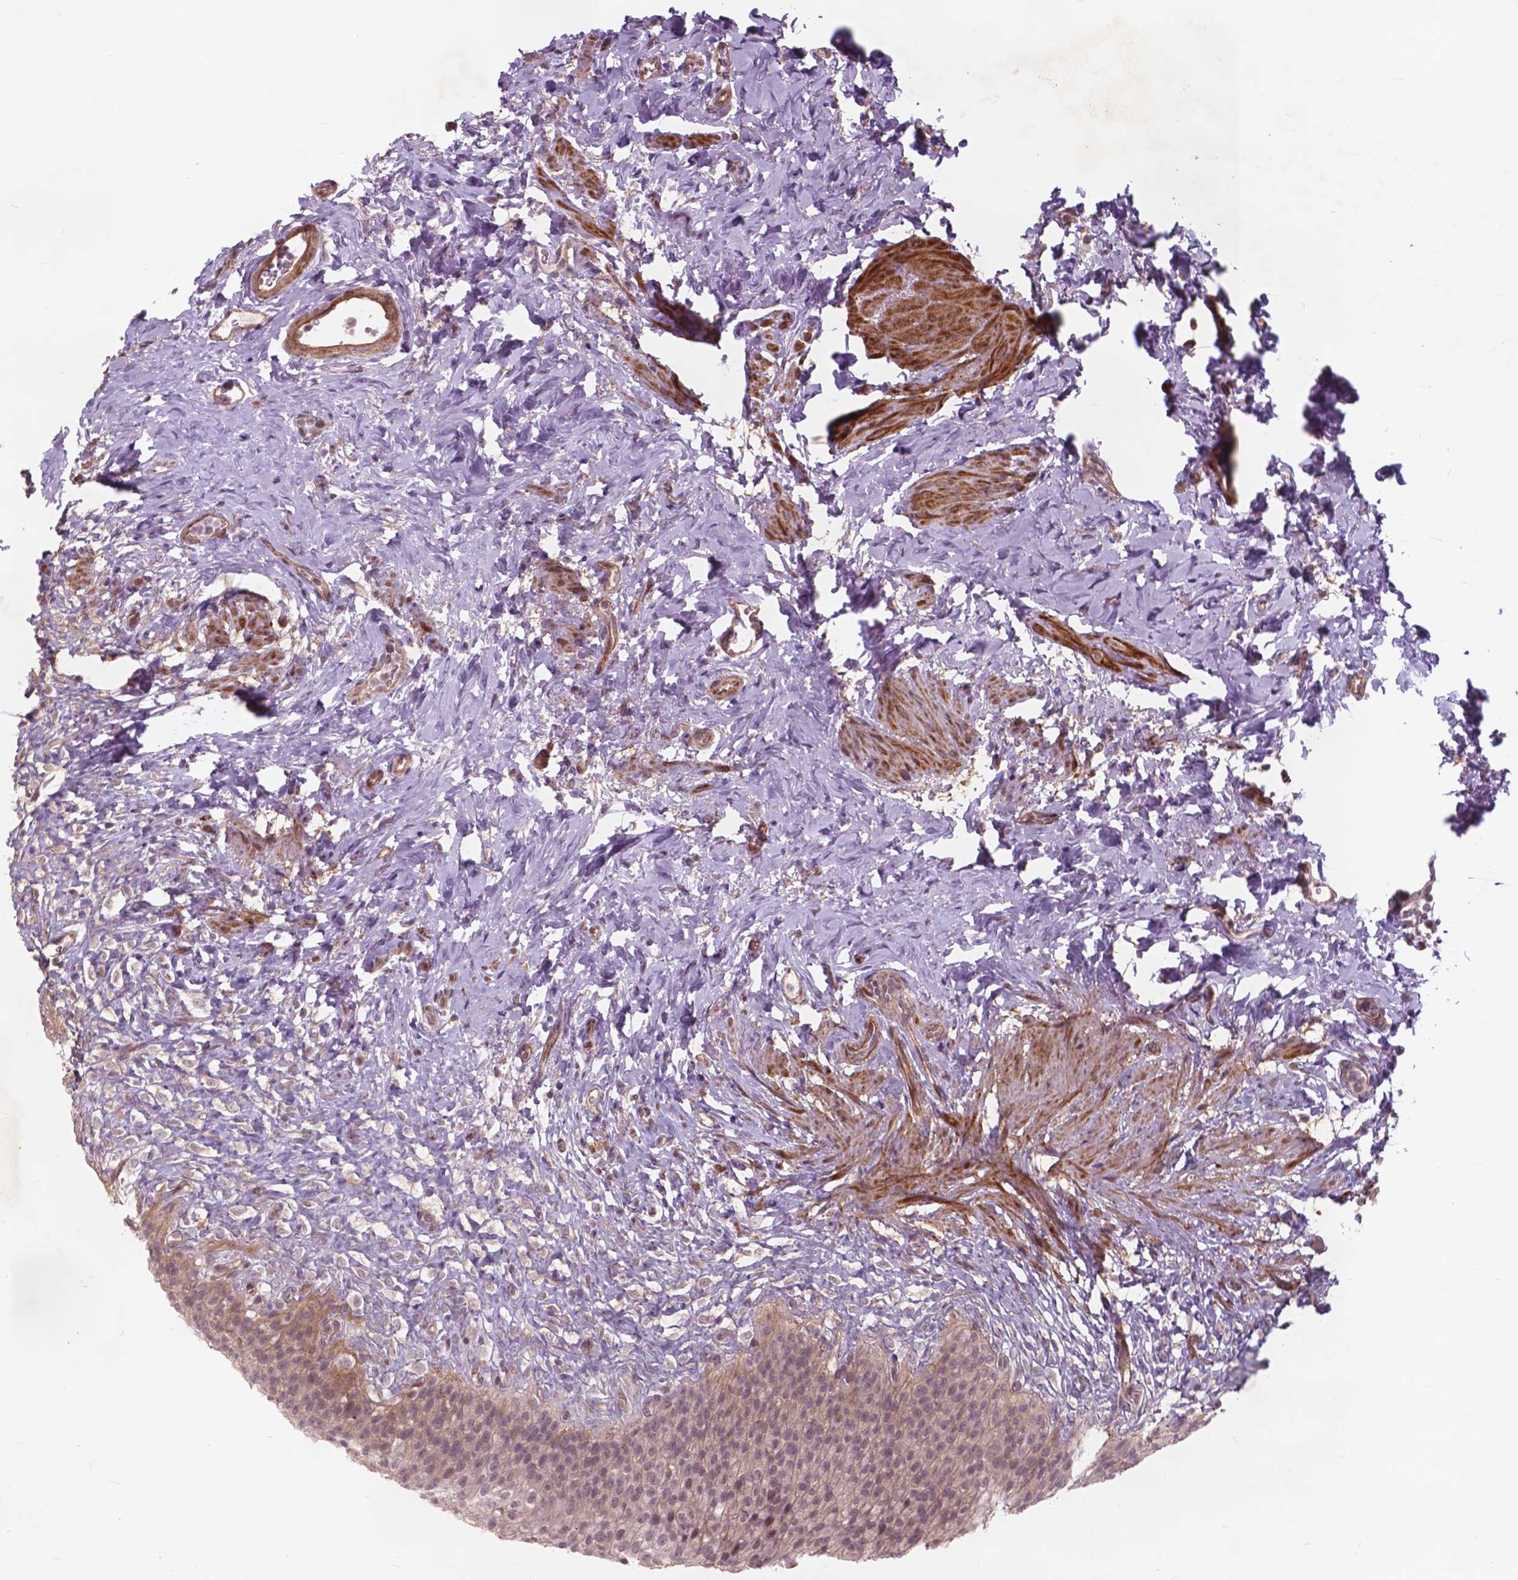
{"staining": {"intensity": "weak", "quantity": "25%-75%", "location": "cytoplasmic/membranous"}, "tissue": "urinary bladder", "cell_type": "Urothelial cells", "image_type": "normal", "snomed": [{"axis": "morphology", "description": "Normal tissue, NOS"}, {"axis": "topography", "description": "Urinary bladder"}, {"axis": "topography", "description": "Prostate"}], "caption": "This histopathology image reveals immunohistochemistry staining of benign human urinary bladder, with low weak cytoplasmic/membranous expression in about 25%-75% of urothelial cells.", "gene": "RFPL4B", "patient": {"sex": "male", "age": 76}}